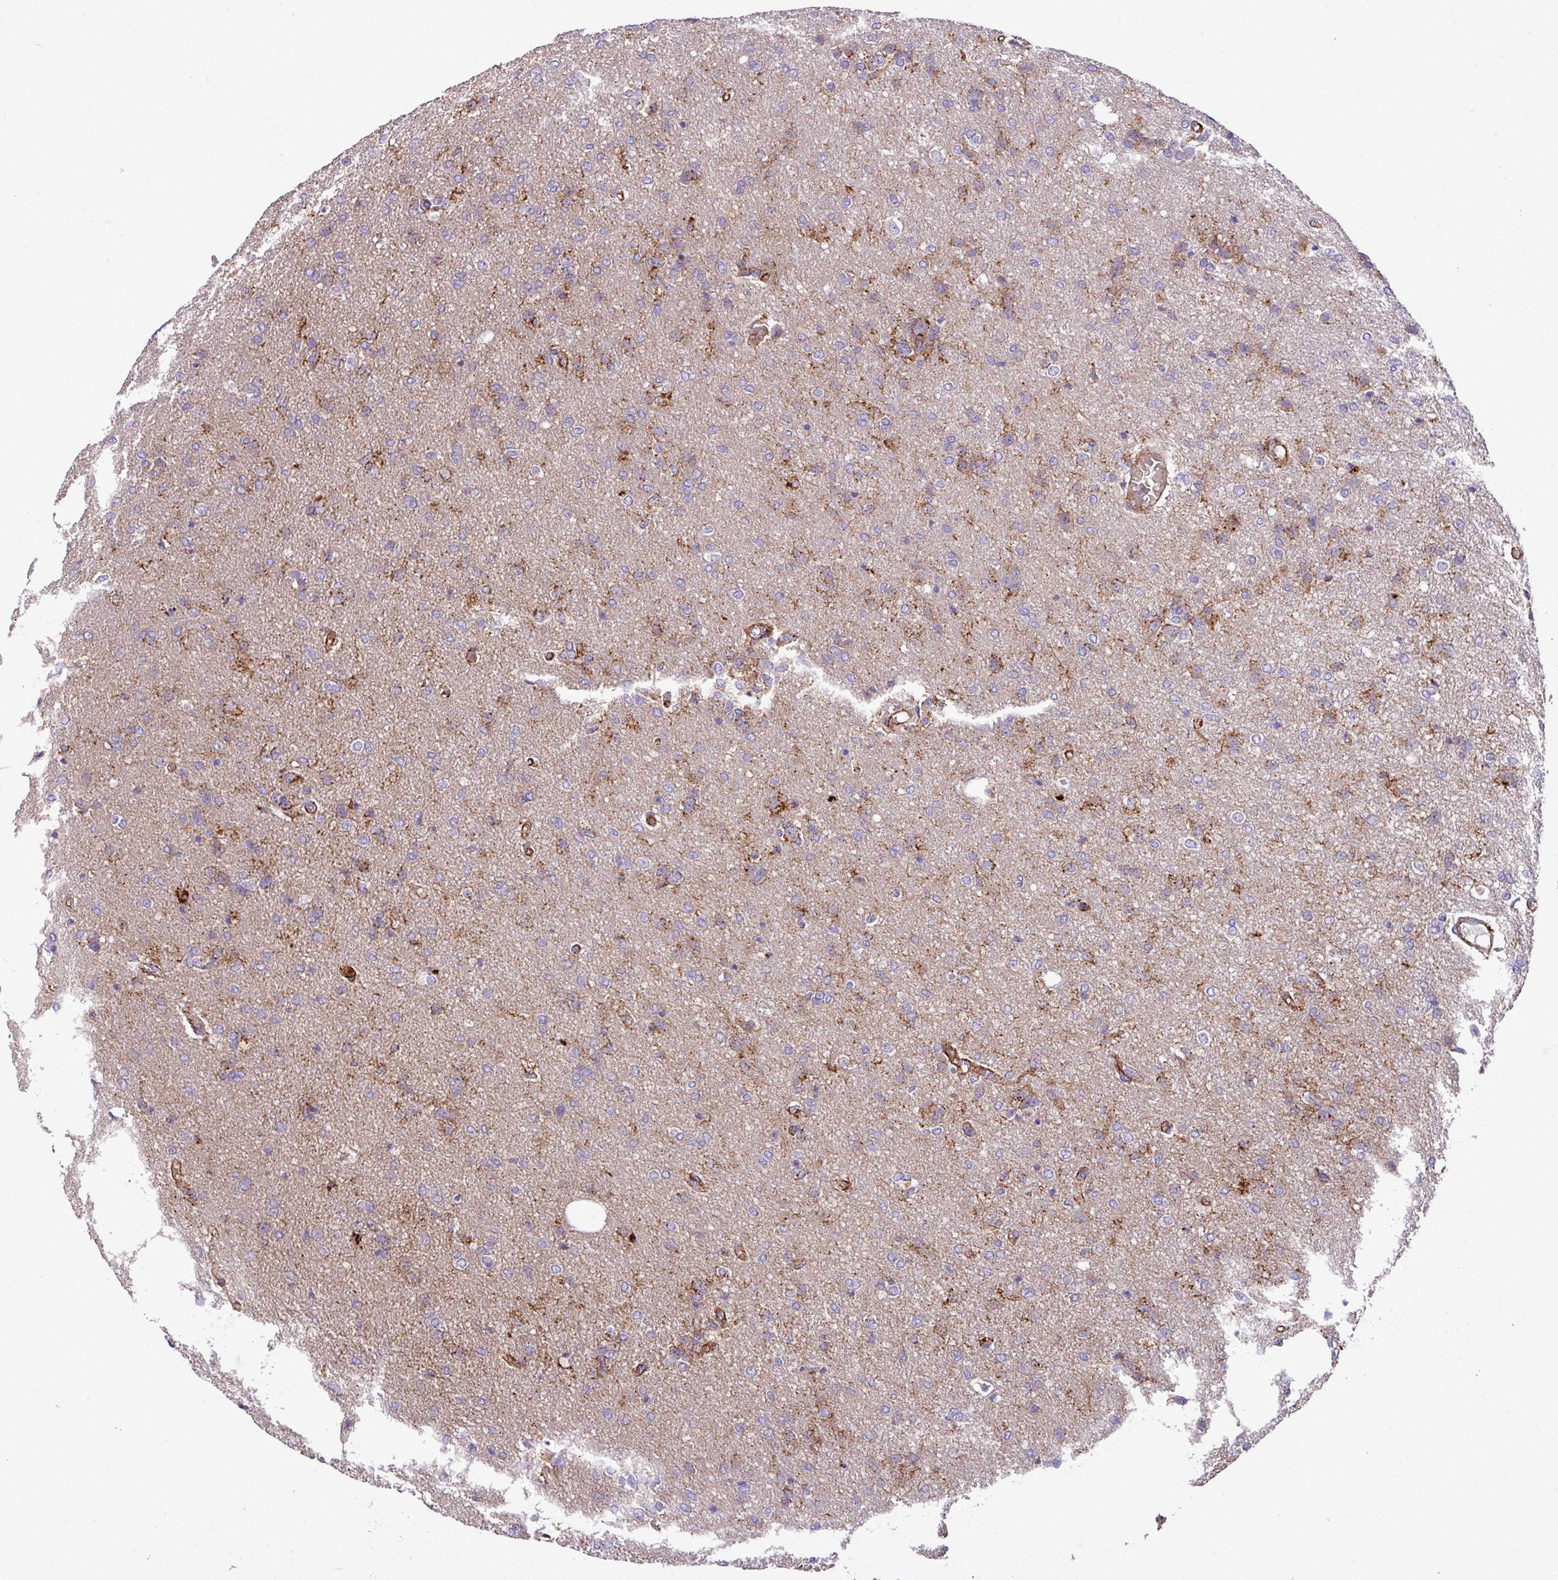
{"staining": {"intensity": "moderate", "quantity": "<25%", "location": "cytoplasmic/membranous"}, "tissue": "glioma", "cell_type": "Tumor cells", "image_type": "cancer", "snomed": [{"axis": "morphology", "description": "Glioma, malignant, Low grade"}, {"axis": "topography", "description": "Brain"}], "caption": "Human glioma stained with a brown dye demonstrates moderate cytoplasmic/membranous positive expression in about <25% of tumor cells.", "gene": "FAM47E", "patient": {"sex": "male", "age": 26}}